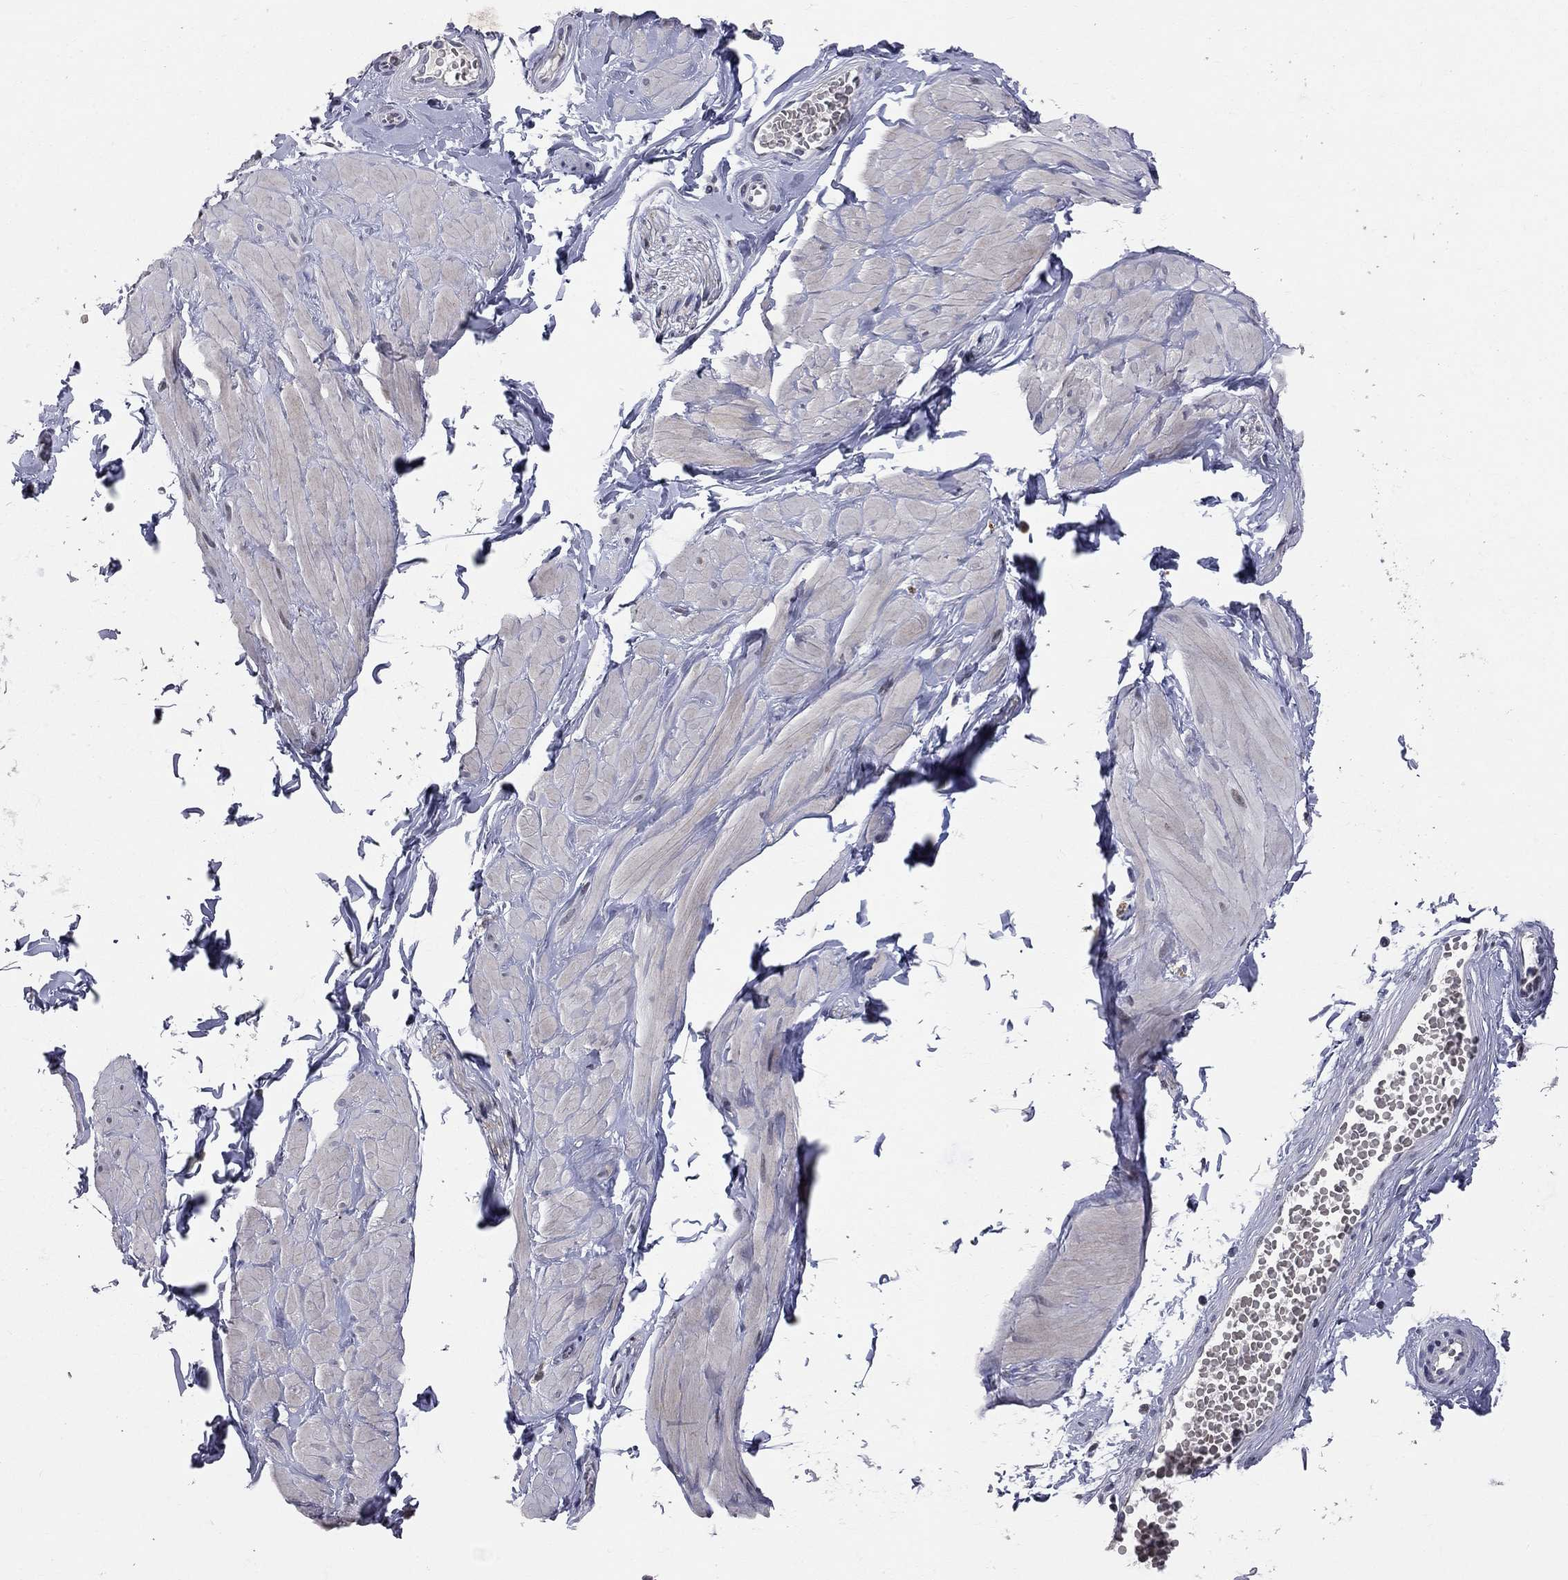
{"staining": {"intensity": "negative", "quantity": "none", "location": "none"}, "tissue": "adipose tissue", "cell_type": "Adipocytes", "image_type": "normal", "snomed": [{"axis": "morphology", "description": "Normal tissue, NOS"}, {"axis": "topography", "description": "Smooth muscle"}, {"axis": "topography", "description": "Peripheral nerve tissue"}], "caption": "DAB (3,3'-diaminobenzidine) immunohistochemical staining of unremarkable human adipose tissue displays no significant positivity in adipocytes.", "gene": "HDAC3", "patient": {"sex": "male", "age": 22}}